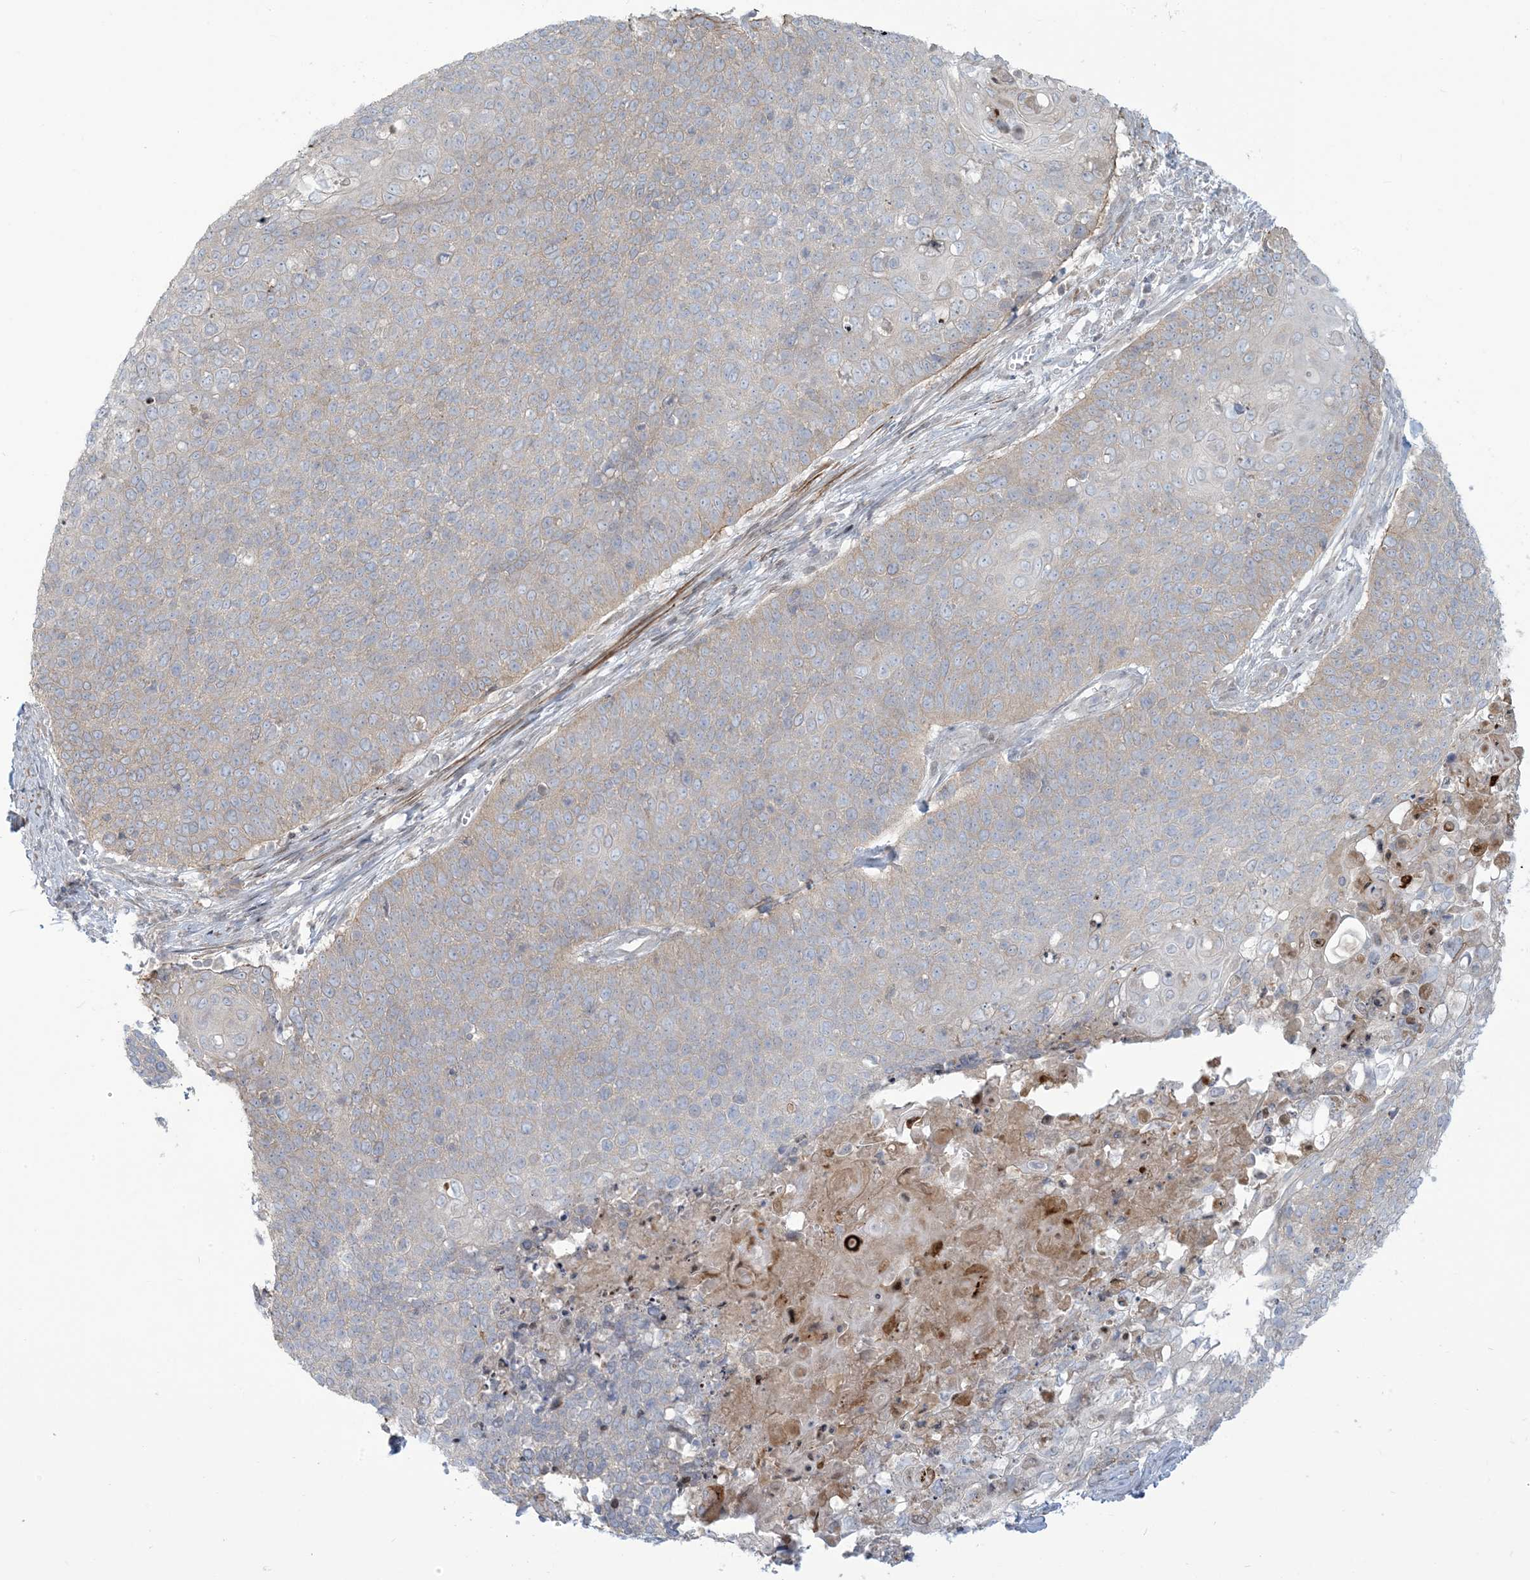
{"staining": {"intensity": "weak", "quantity": "<25%", "location": "cytoplasmic/membranous"}, "tissue": "cervical cancer", "cell_type": "Tumor cells", "image_type": "cancer", "snomed": [{"axis": "morphology", "description": "Squamous cell carcinoma, NOS"}, {"axis": "topography", "description": "Cervix"}], "caption": "Immunohistochemical staining of human cervical cancer displays no significant staining in tumor cells.", "gene": "AFTPH", "patient": {"sex": "female", "age": 39}}